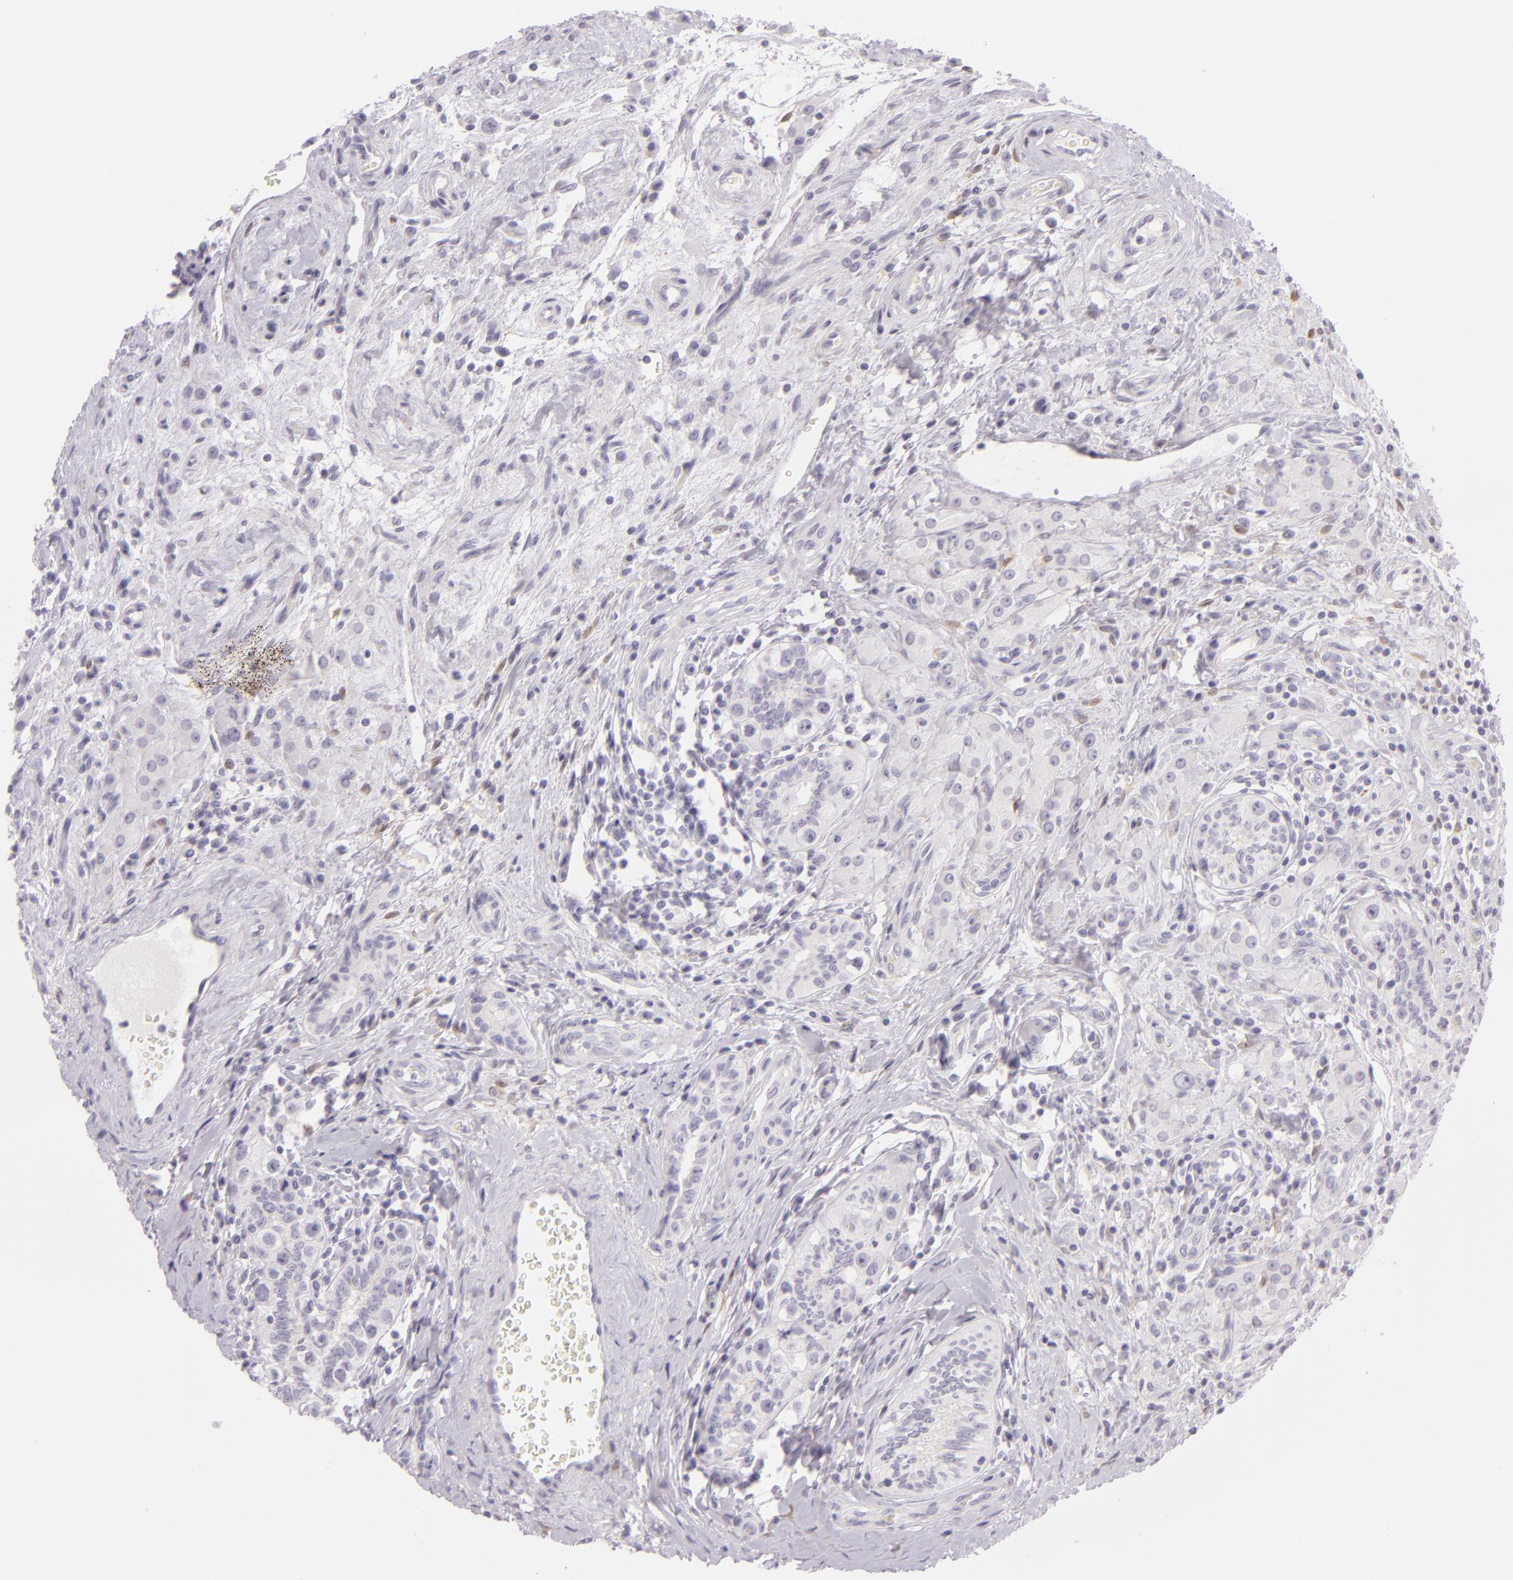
{"staining": {"intensity": "negative", "quantity": "none", "location": "none"}, "tissue": "testis cancer", "cell_type": "Tumor cells", "image_type": "cancer", "snomed": [{"axis": "morphology", "description": "Seminoma, NOS"}, {"axis": "topography", "description": "Testis"}], "caption": "Tumor cells show no significant protein positivity in seminoma (testis). Nuclei are stained in blue.", "gene": "CBS", "patient": {"sex": "male", "age": 32}}